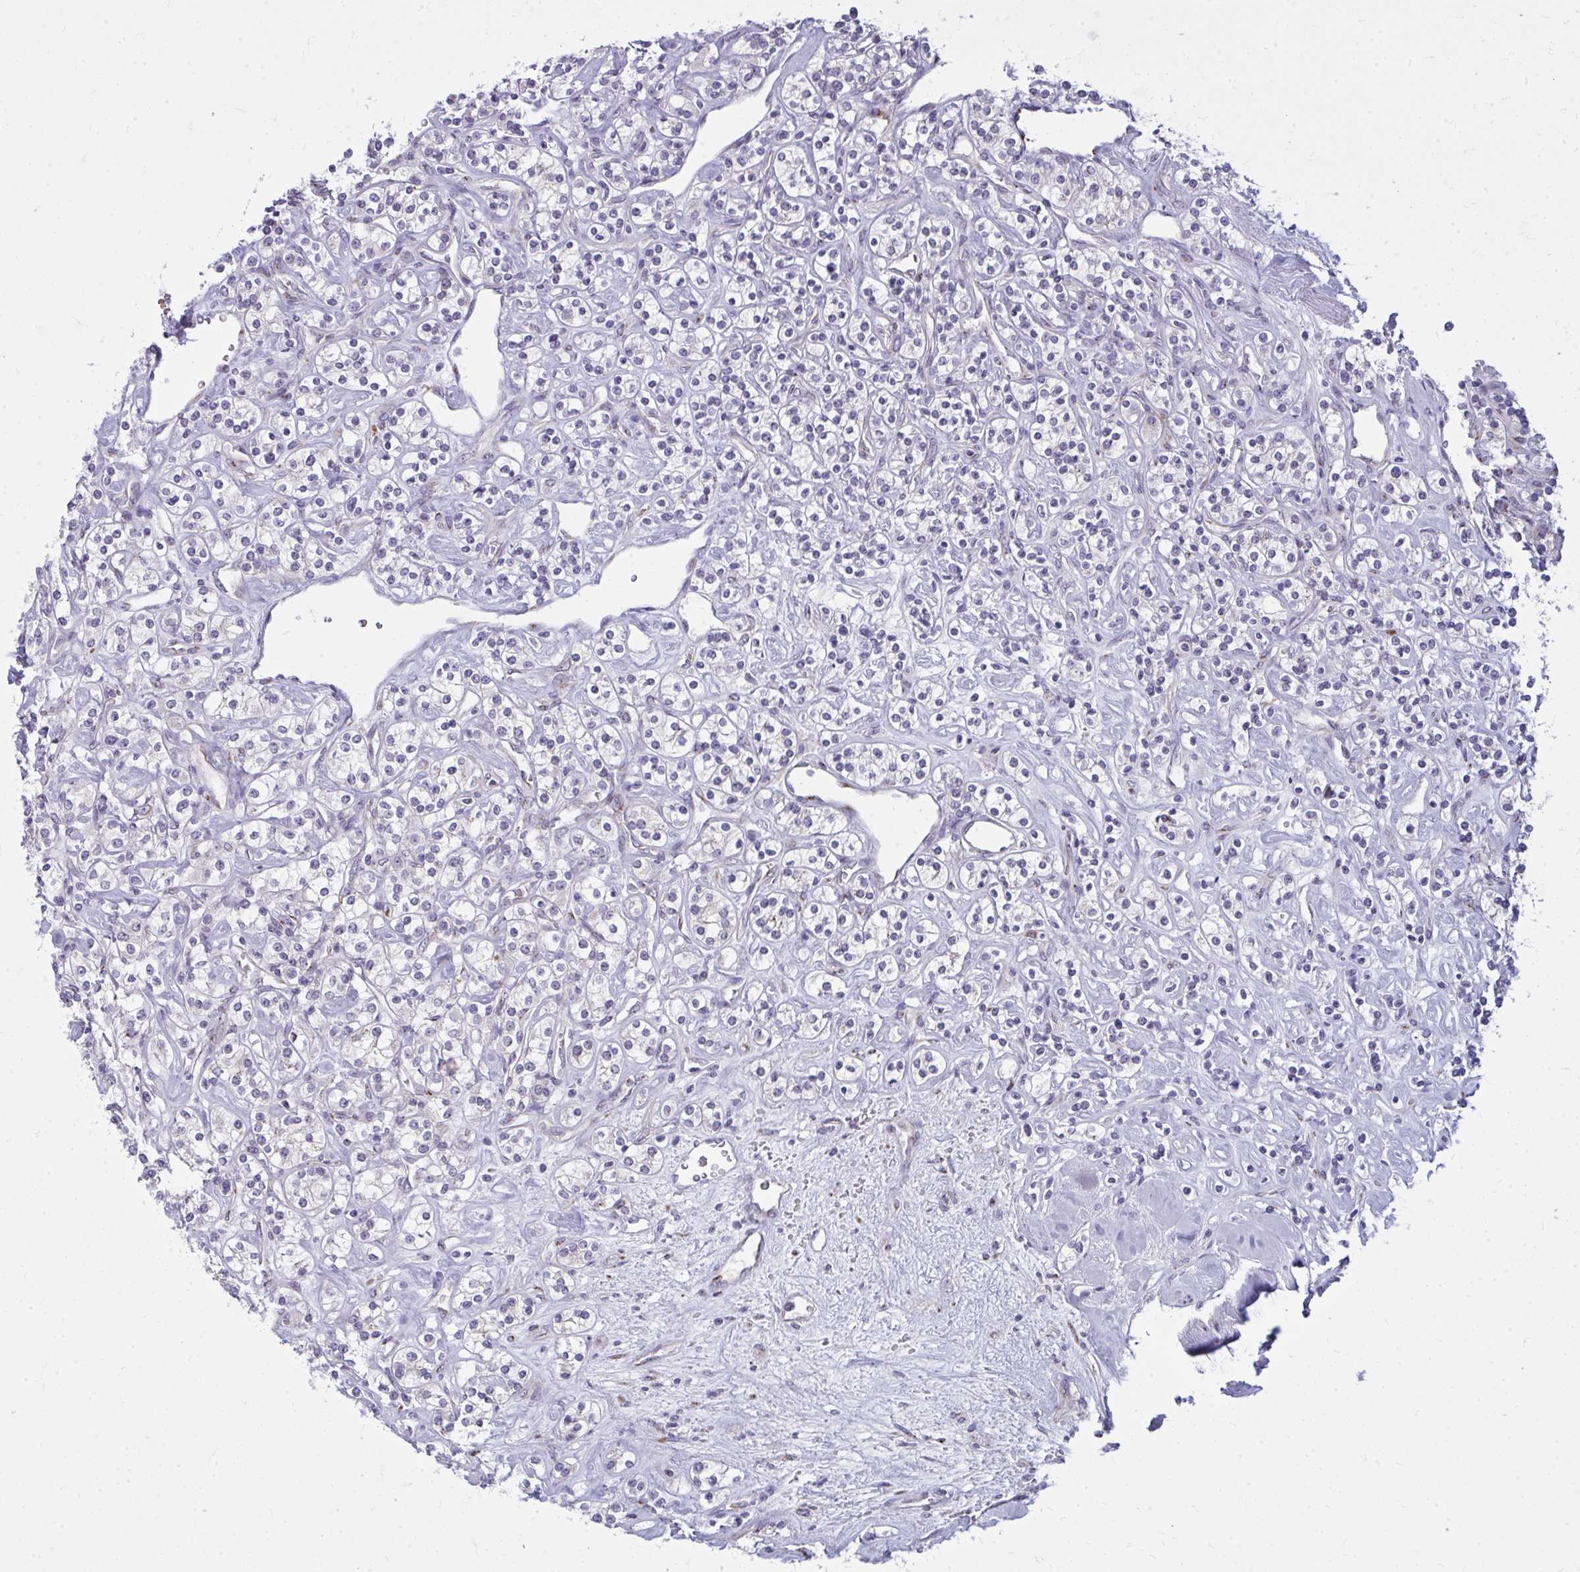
{"staining": {"intensity": "negative", "quantity": "none", "location": "none"}, "tissue": "renal cancer", "cell_type": "Tumor cells", "image_type": "cancer", "snomed": [{"axis": "morphology", "description": "Adenocarcinoma, NOS"}, {"axis": "topography", "description": "Kidney"}], "caption": "Human renal adenocarcinoma stained for a protein using immunohistochemistry (IHC) exhibits no positivity in tumor cells.", "gene": "DTX4", "patient": {"sex": "male", "age": 77}}